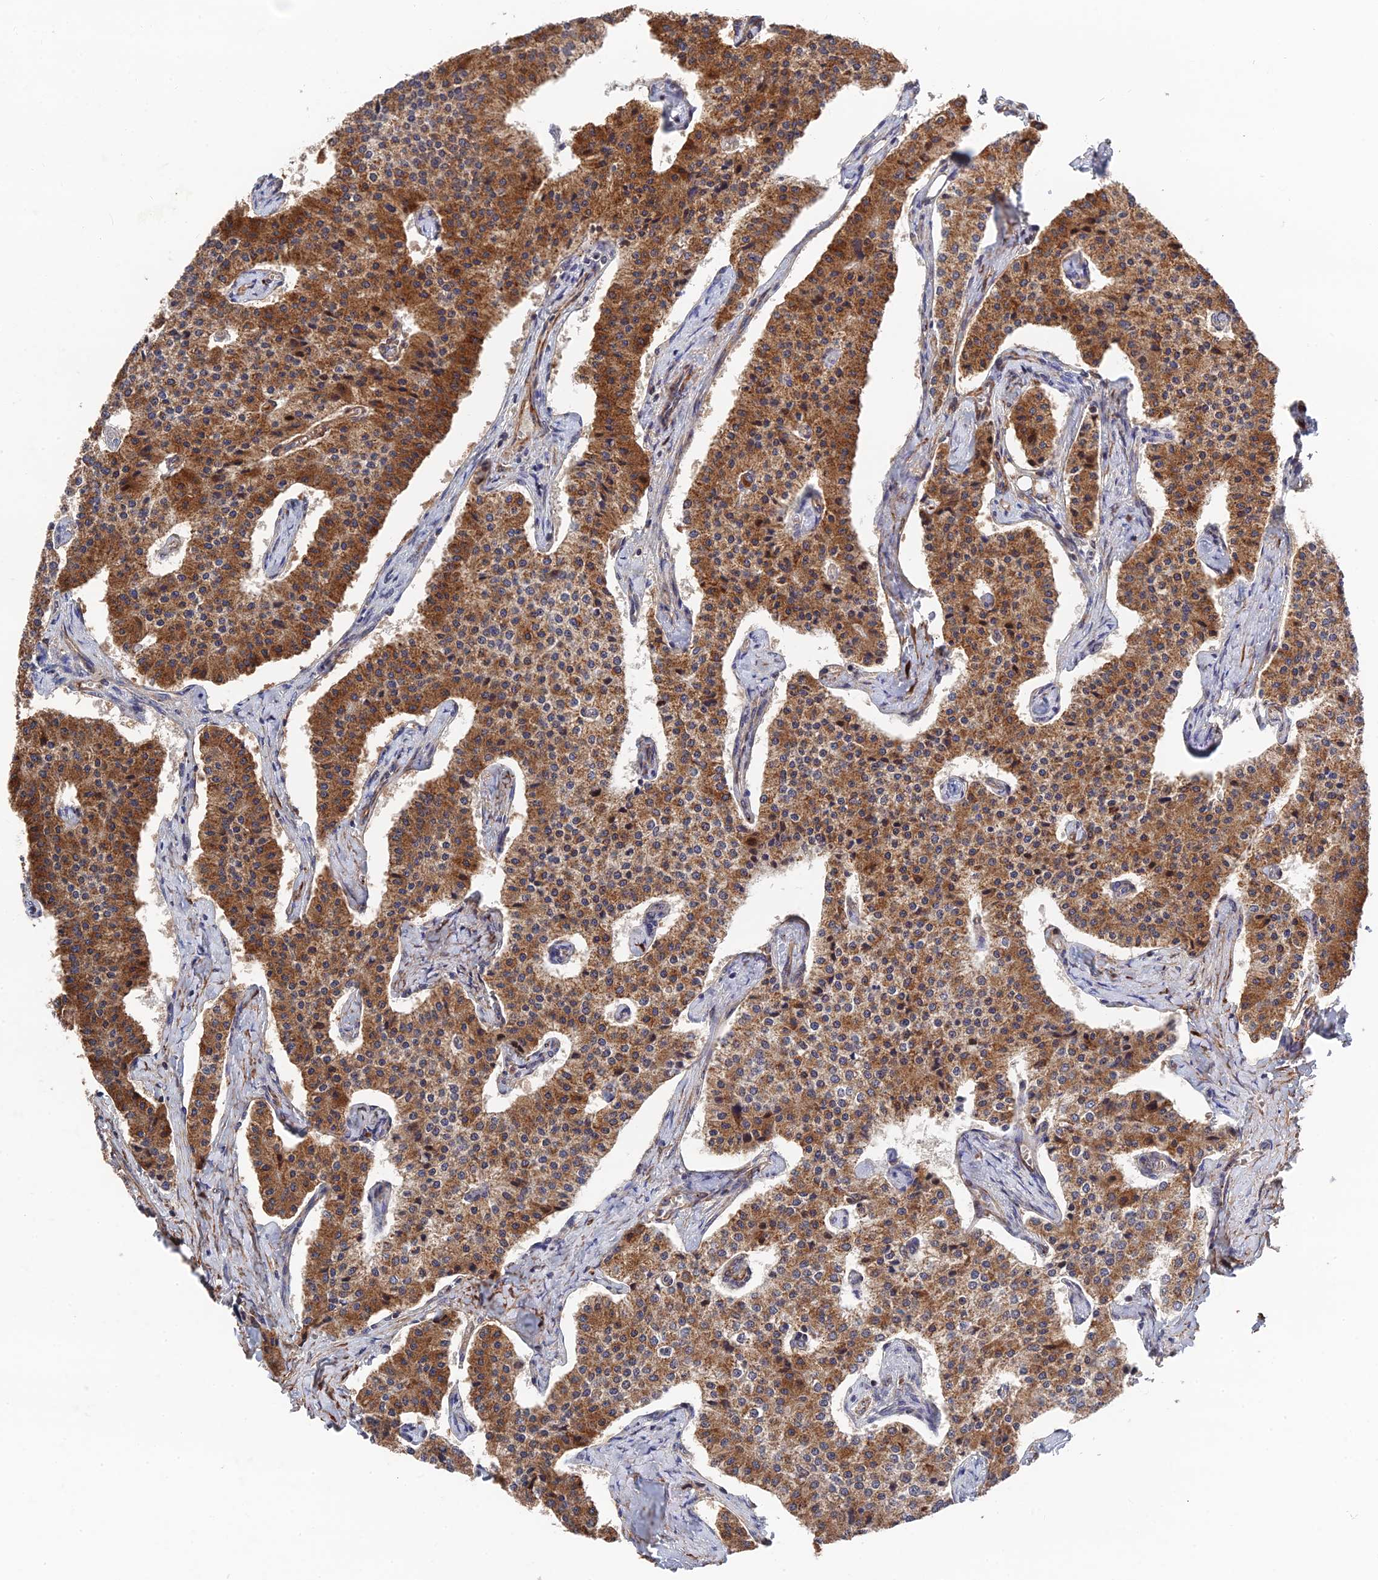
{"staining": {"intensity": "strong", "quantity": ">75%", "location": "cytoplasmic/membranous"}, "tissue": "carcinoid", "cell_type": "Tumor cells", "image_type": "cancer", "snomed": [{"axis": "morphology", "description": "Carcinoid, malignant, NOS"}, {"axis": "topography", "description": "Colon"}], "caption": "Immunohistochemical staining of carcinoid reveals strong cytoplasmic/membranous protein positivity in approximately >75% of tumor cells.", "gene": "ZNF320", "patient": {"sex": "female", "age": 52}}